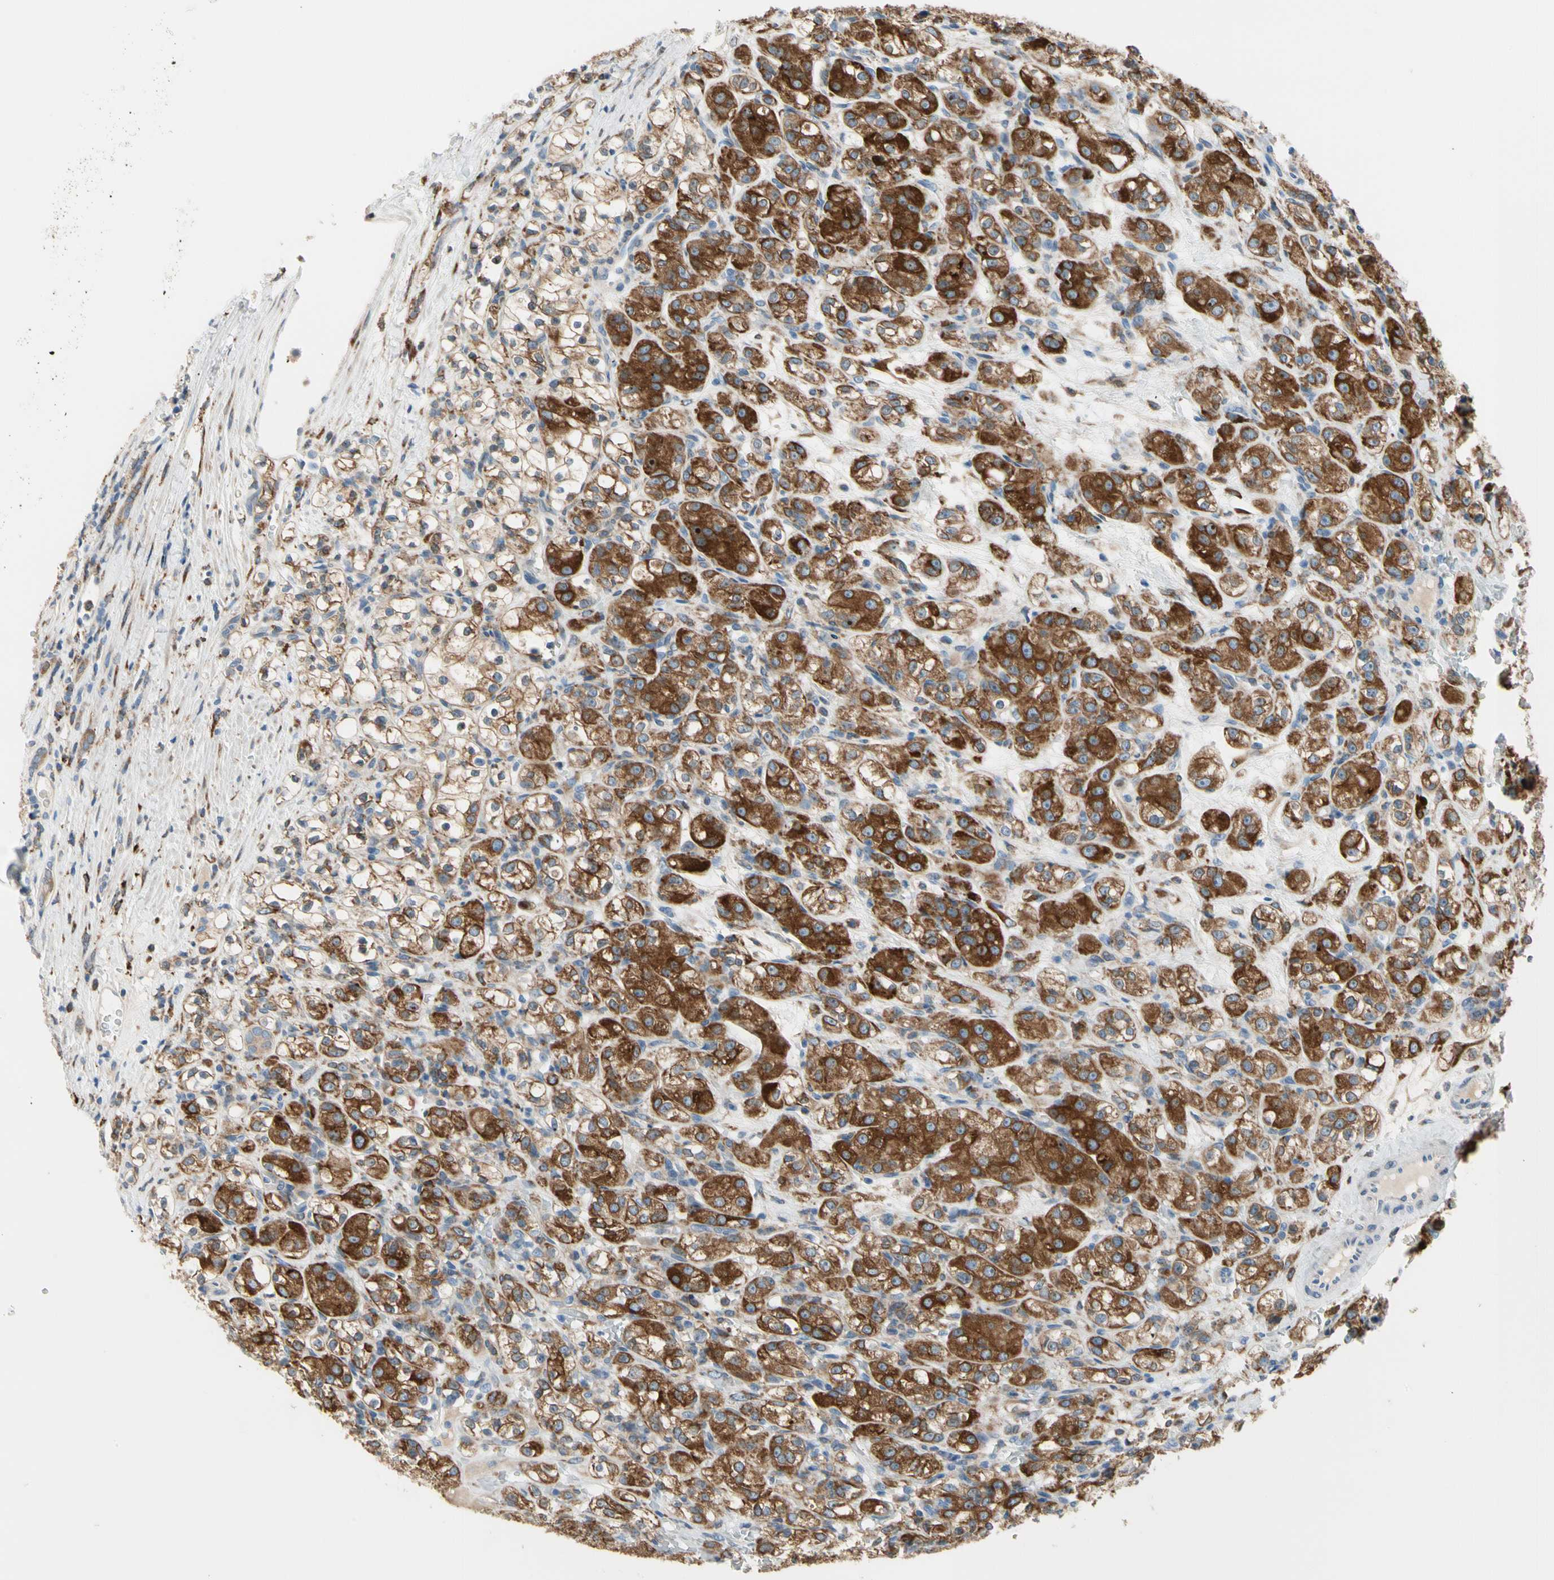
{"staining": {"intensity": "strong", "quantity": "25%-75%", "location": "cytoplasmic/membranous"}, "tissue": "renal cancer", "cell_type": "Tumor cells", "image_type": "cancer", "snomed": [{"axis": "morphology", "description": "Normal tissue, NOS"}, {"axis": "morphology", "description": "Adenocarcinoma, NOS"}, {"axis": "topography", "description": "Kidney"}], "caption": "Human renal cancer stained with a protein marker reveals strong staining in tumor cells.", "gene": "LRPAP1", "patient": {"sex": "male", "age": 61}}